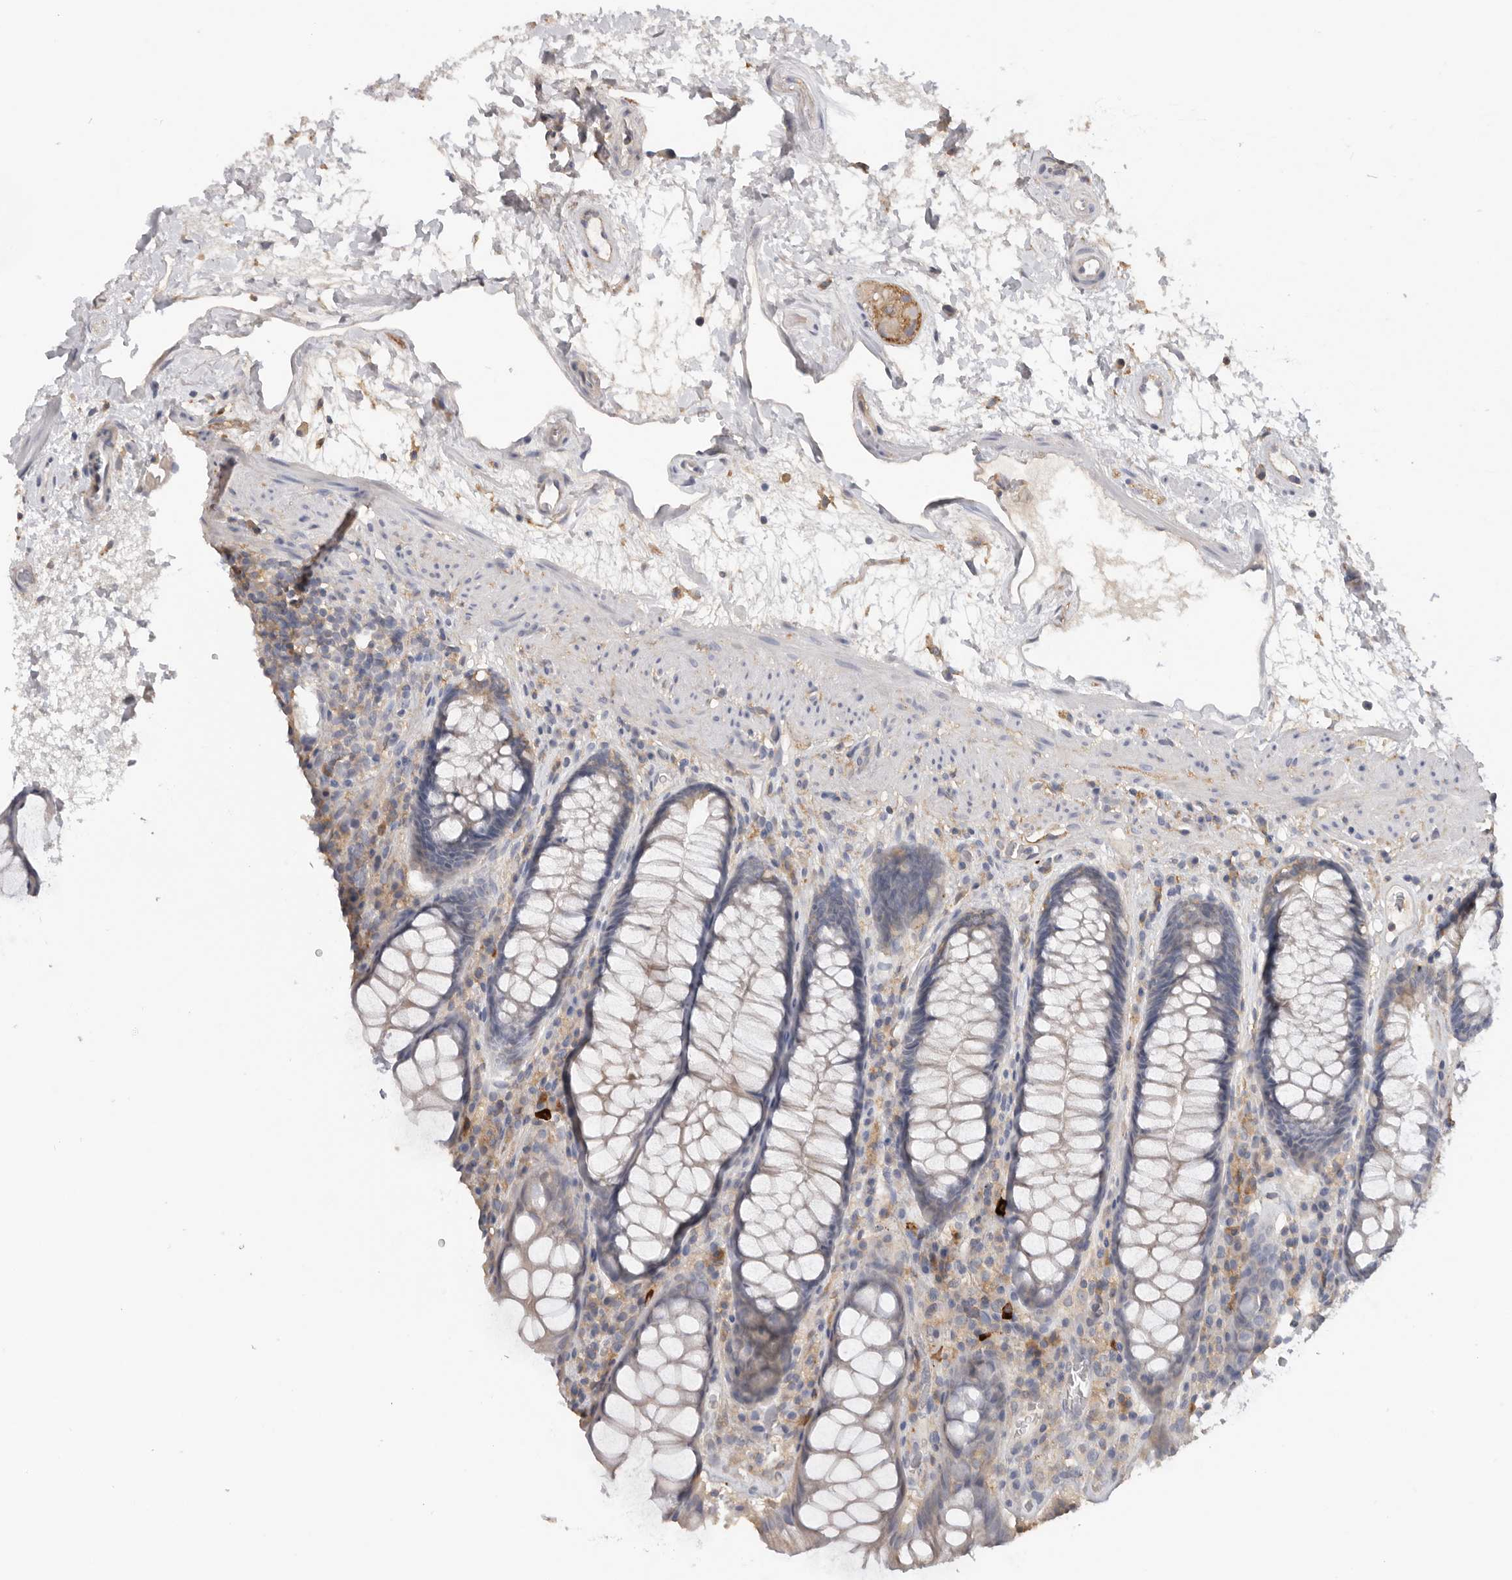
{"staining": {"intensity": "weak", "quantity": "<25%", "location": "cytoplasmic/membranous"}, "tissue": "rectum", "cell_type": "Glandular cells", "image_type": "normal", "snomed": [{"axis": "morphology", "description": "Normal tissue, NOS"}, {"axis": "topography", "description": "Rectum"}], "caption": "This is a image of immunohistochemistry (IHC) staining of normal rectum, which shows no expression in glandular cells.", "gene": "WDTC1", "patient": {"sex": "male", "age": 64}}